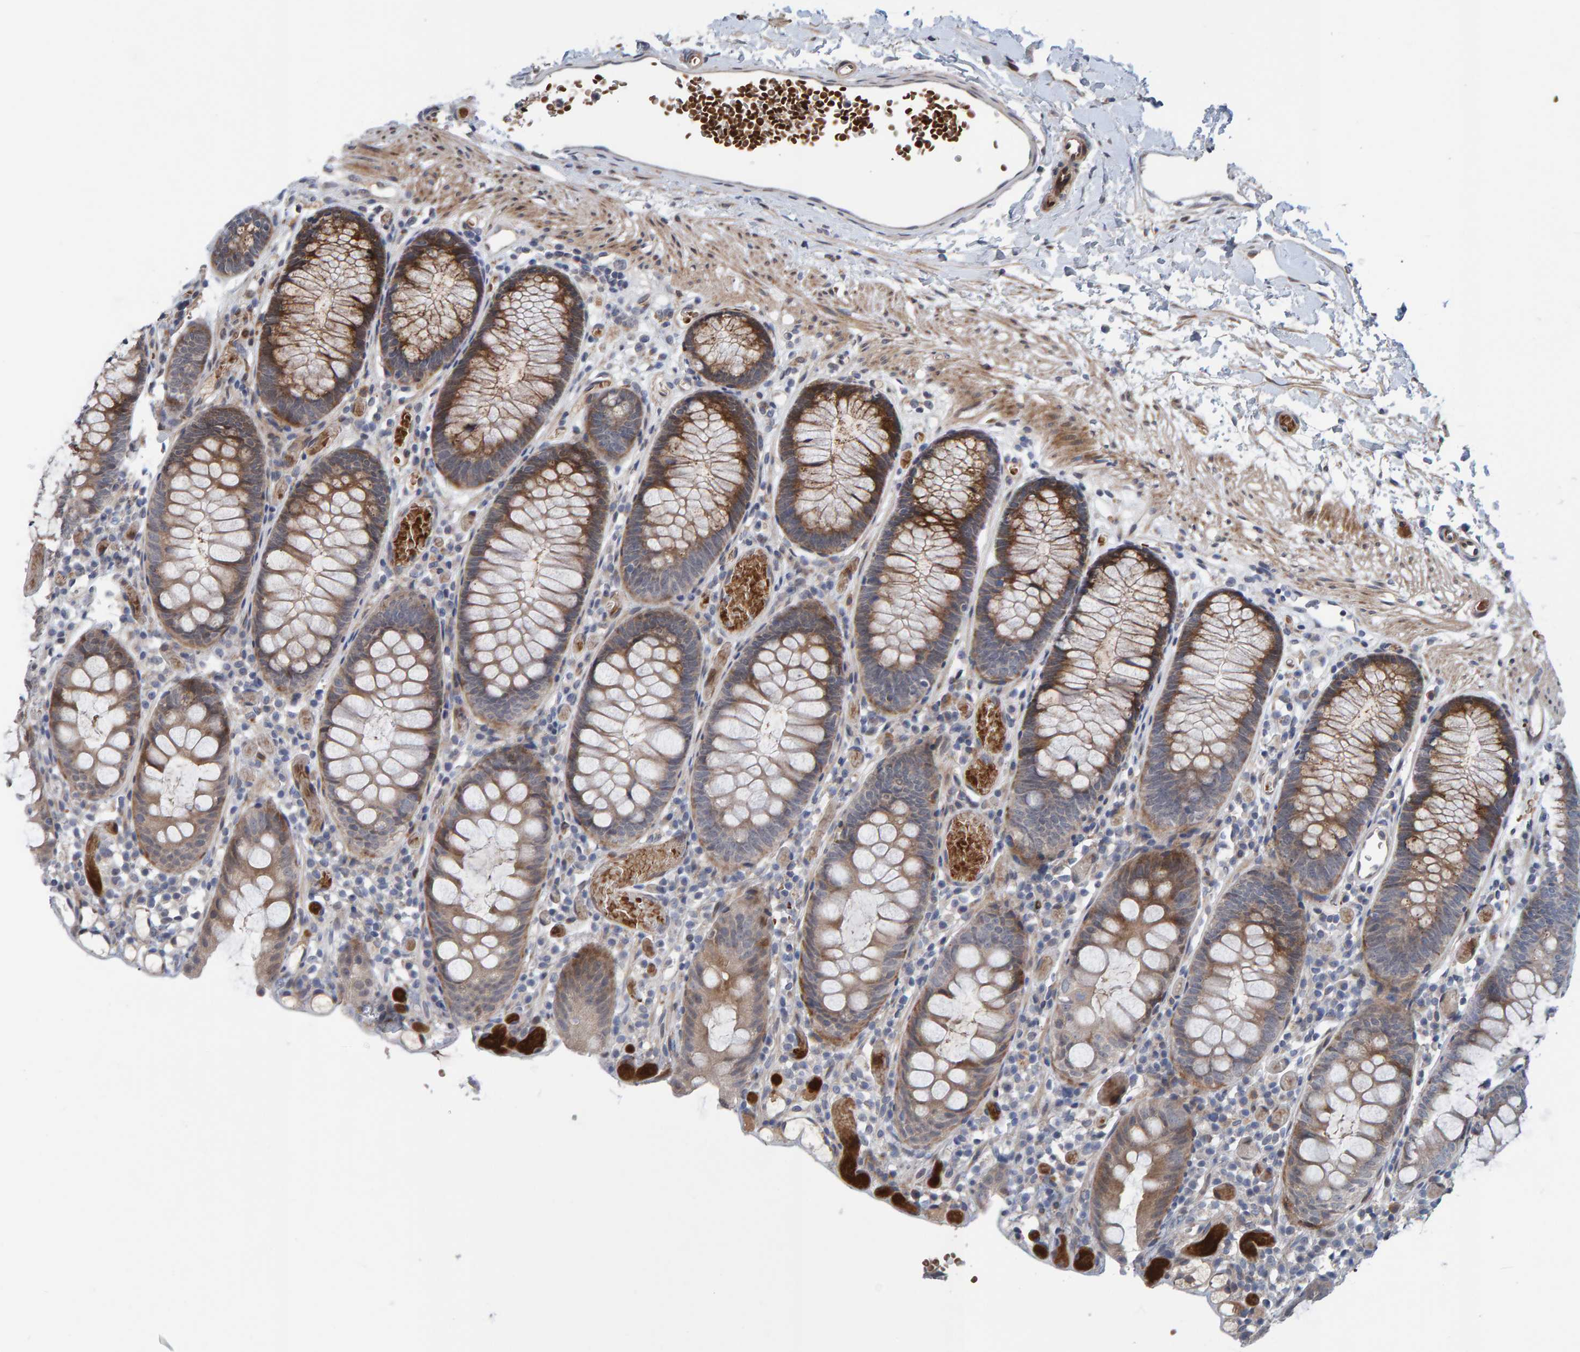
{"staining": {"intensity": "moderate", "quantity": ">75%", "location": "cytoplasmic/membranous"}, "tissue": "colon", "cell_type": "Endothelial cells", "image_type": "normal", "snomed": [{"axis": "morphology", "description": "Normal tissue, NOS"}, {"axis": "topography", "description": "Colon"}], "caption": "Immunohistochemical staining of benign colon demonstrates >75% levels of moderate cytoplasmic/membranous protein expression in about >75% of endothelial cells. (DAB (3,3'-diaminobenzidine) IHC with brightfield microscopy, high magnification).", "gene": "MFSD6L", "patient": {"sex": "male", "age": 14}}